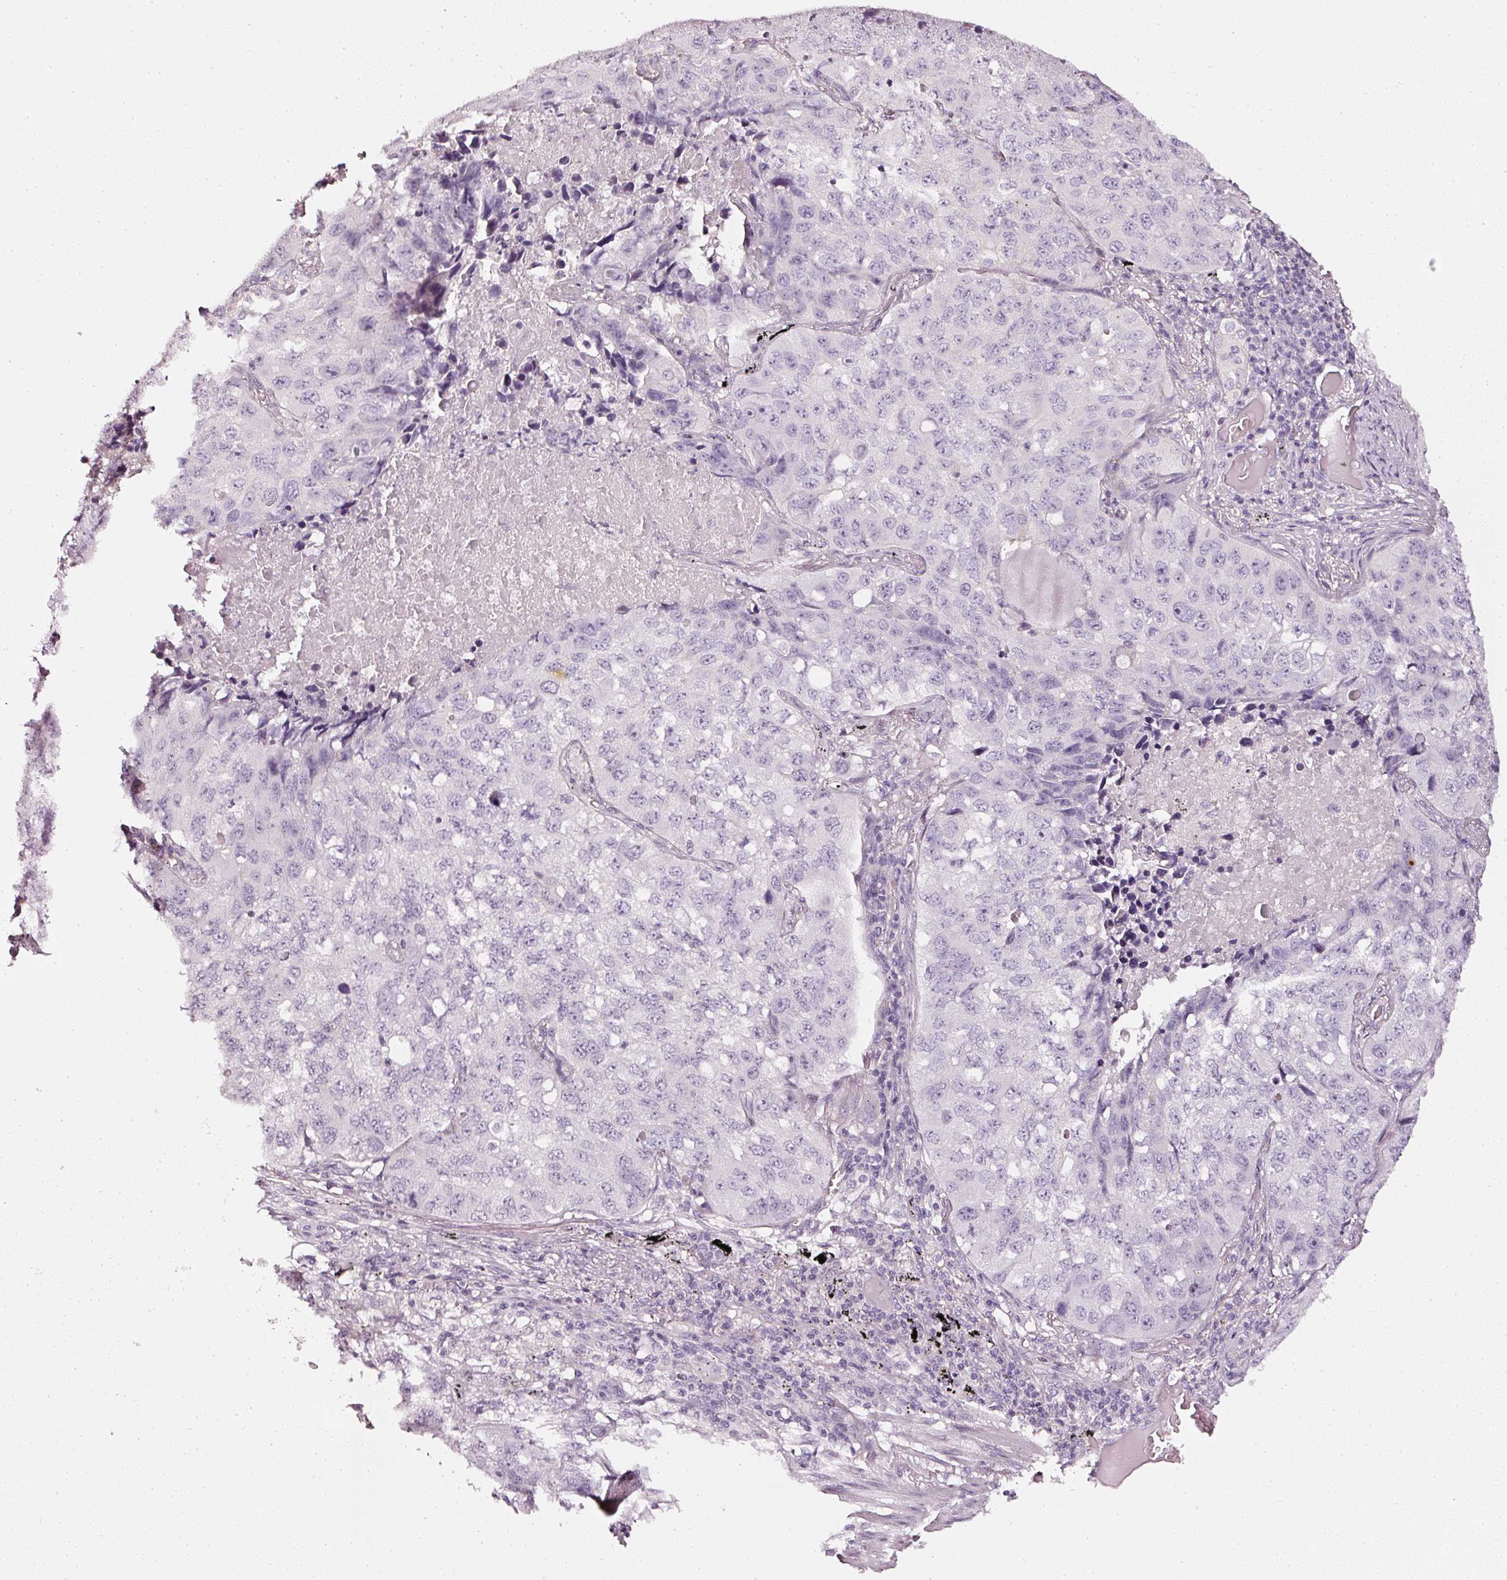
{"staining": {"intensity": "negative", "quantity": "none", "location": "none"}, "tissue": "lung cancer", "cell_type": "Tumor cells", "image_type": "cancer", "snomed": [{"axis": "morphology", "description": "Squamous cell carcinoma, NOS"}, {"axis": "topography", "description": "Lung"}], "caption": "Protein analysis of lung cancer displays no significant expression in tumor cells.", "gene": "CNP", "patient": {"sex": "male", "age": 60}}